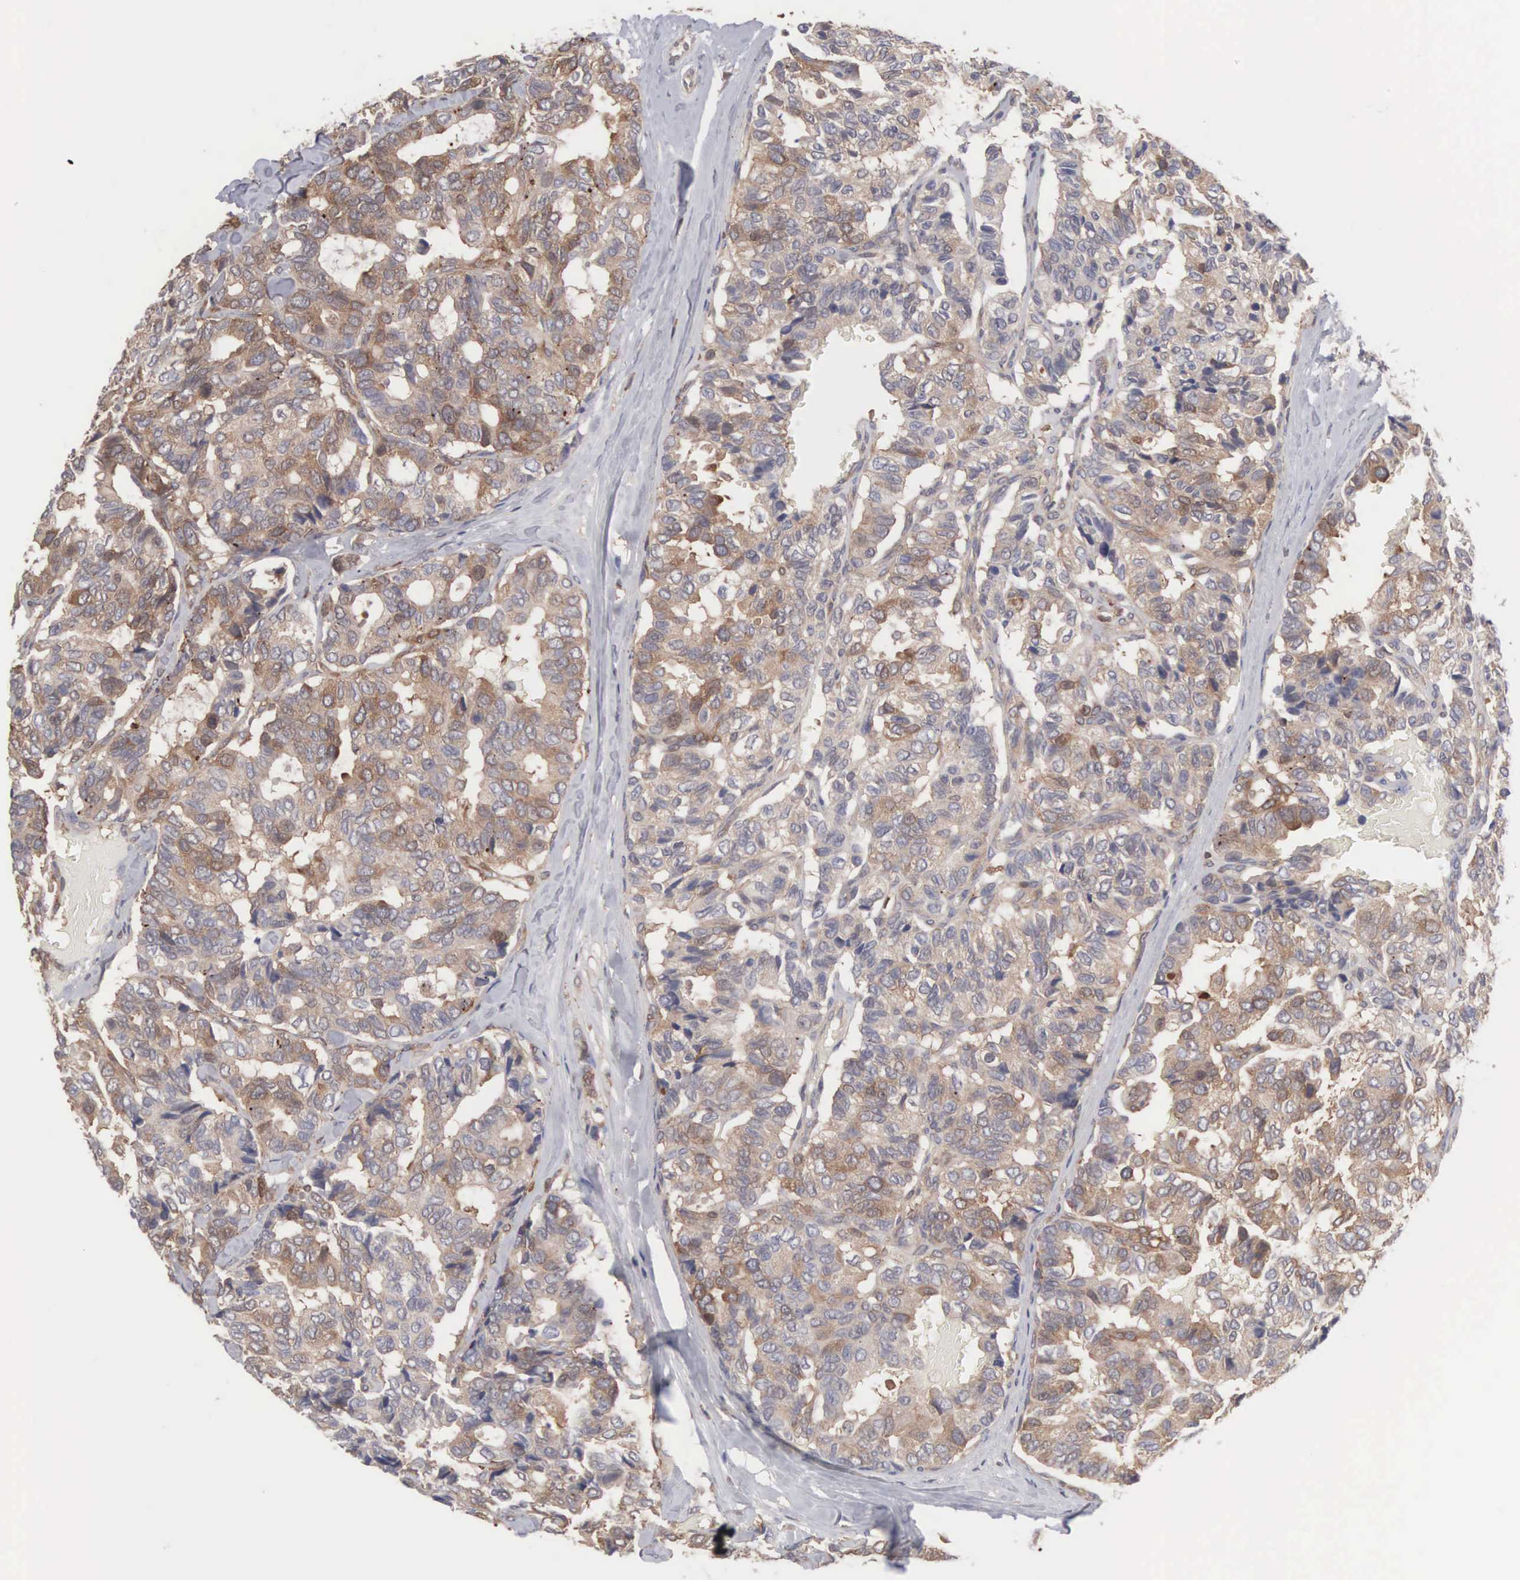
{"staining": {"intensity": "strong", "quantity": ">75%", "location": "cytoplasmic/membranous"}, "tissue": "breast cancer", "cell_type": "Tumor cells", "image_type": "cancer", "snomed": [{"axis": "morphology", "description": "Duct carcinoma"}, {"axis": "topography", "description": "Breast"}], "caption": "Tumor cells reveal strong cytoplasmic/membranous positivity in about >75% of cells in breast cancer.", "gene": "MTHFD1", "patient": {"sex": "female", "age": 69}}